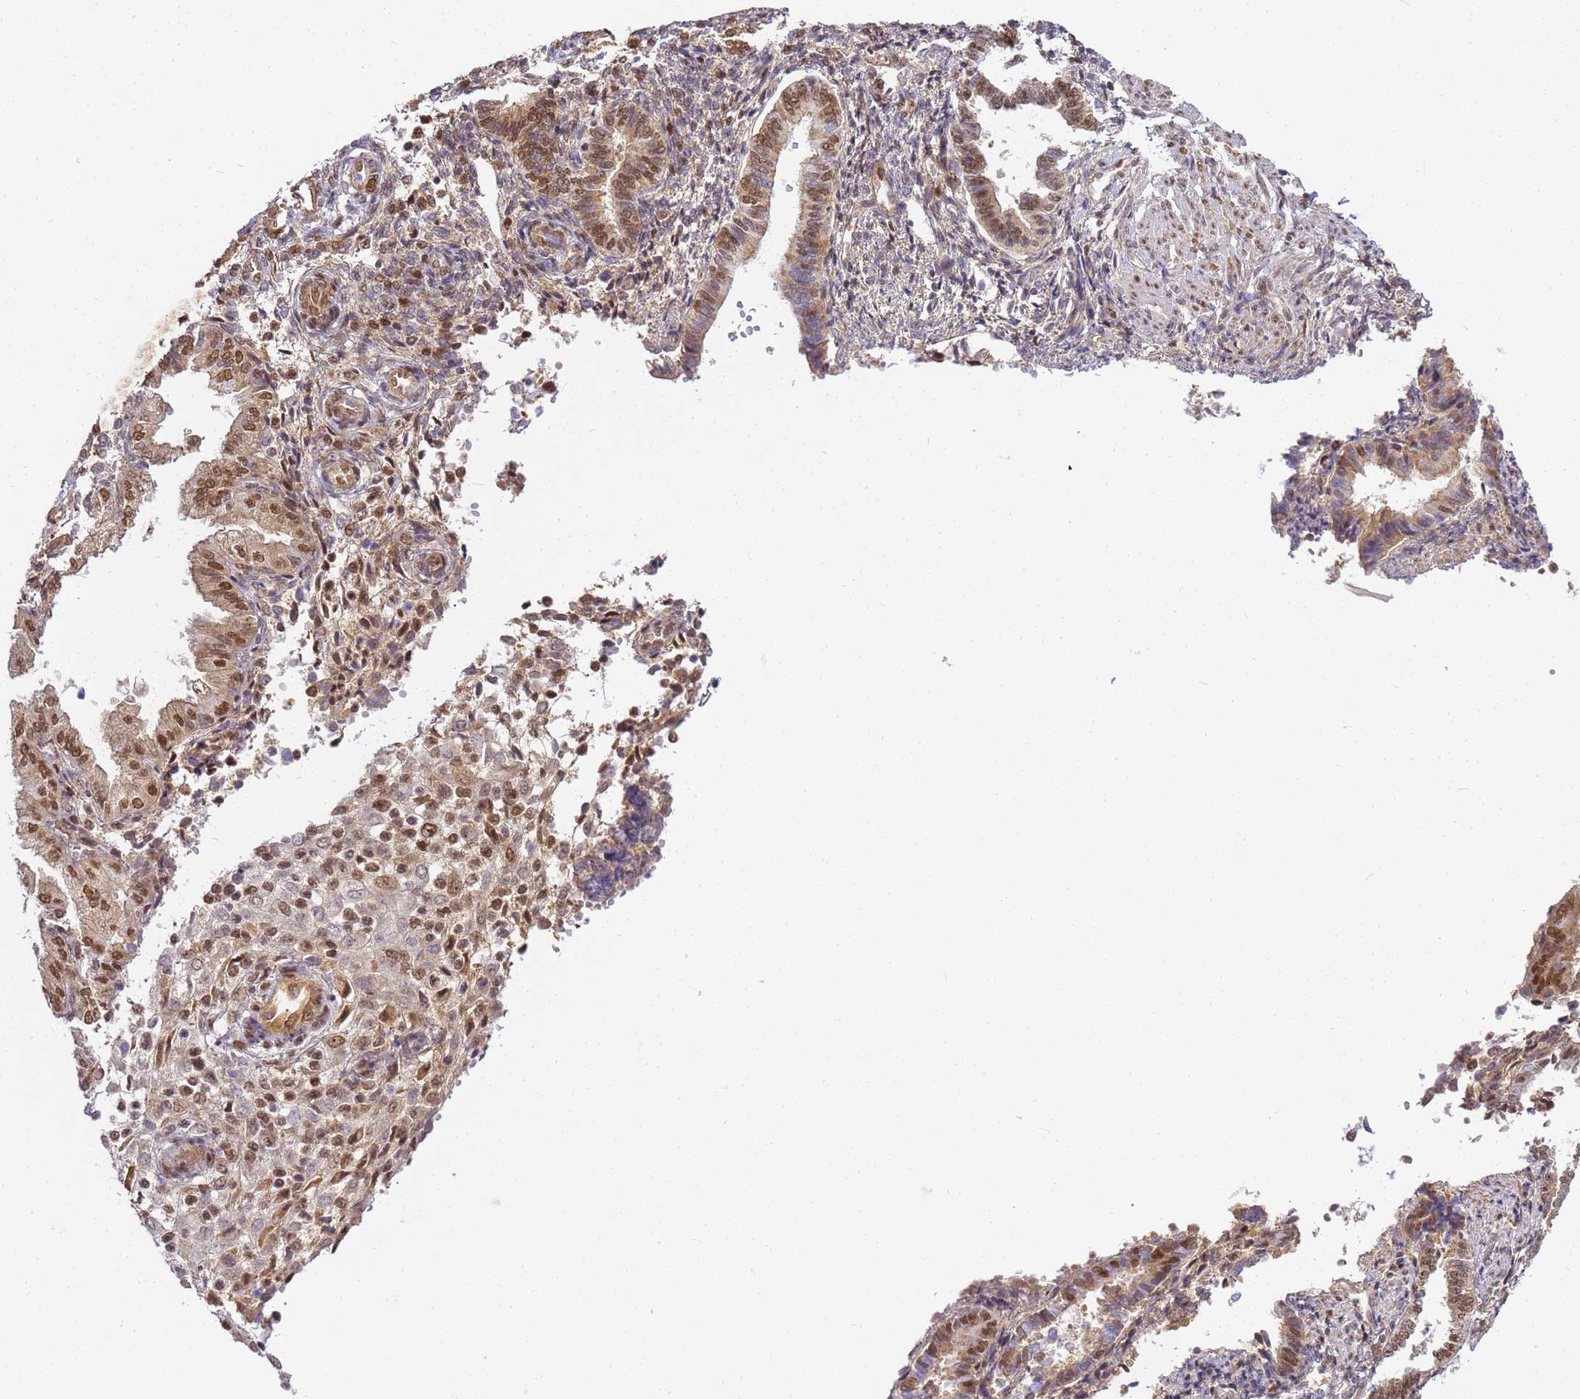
{"staining": {"intensity": "moderate", "quantity": "<25%", "location": "nuclear"}, "tissue": "endometrium", "cell_type": "Cells in endometrial stroma", "image_type": "normal", "snomed": [{"axis": "morphology", "description": "Normal tissue, NOS"}, {"axis": "topography", "description": "Endometrium"}], "caption": "Immunohistochemical staining of benign endometrium shows <25% levels of moderate nuclear protein expression in about <25% of cells in endometrial stroma.", "gene": "RBM12", "patient": {"sex": "female", "age": 53}}